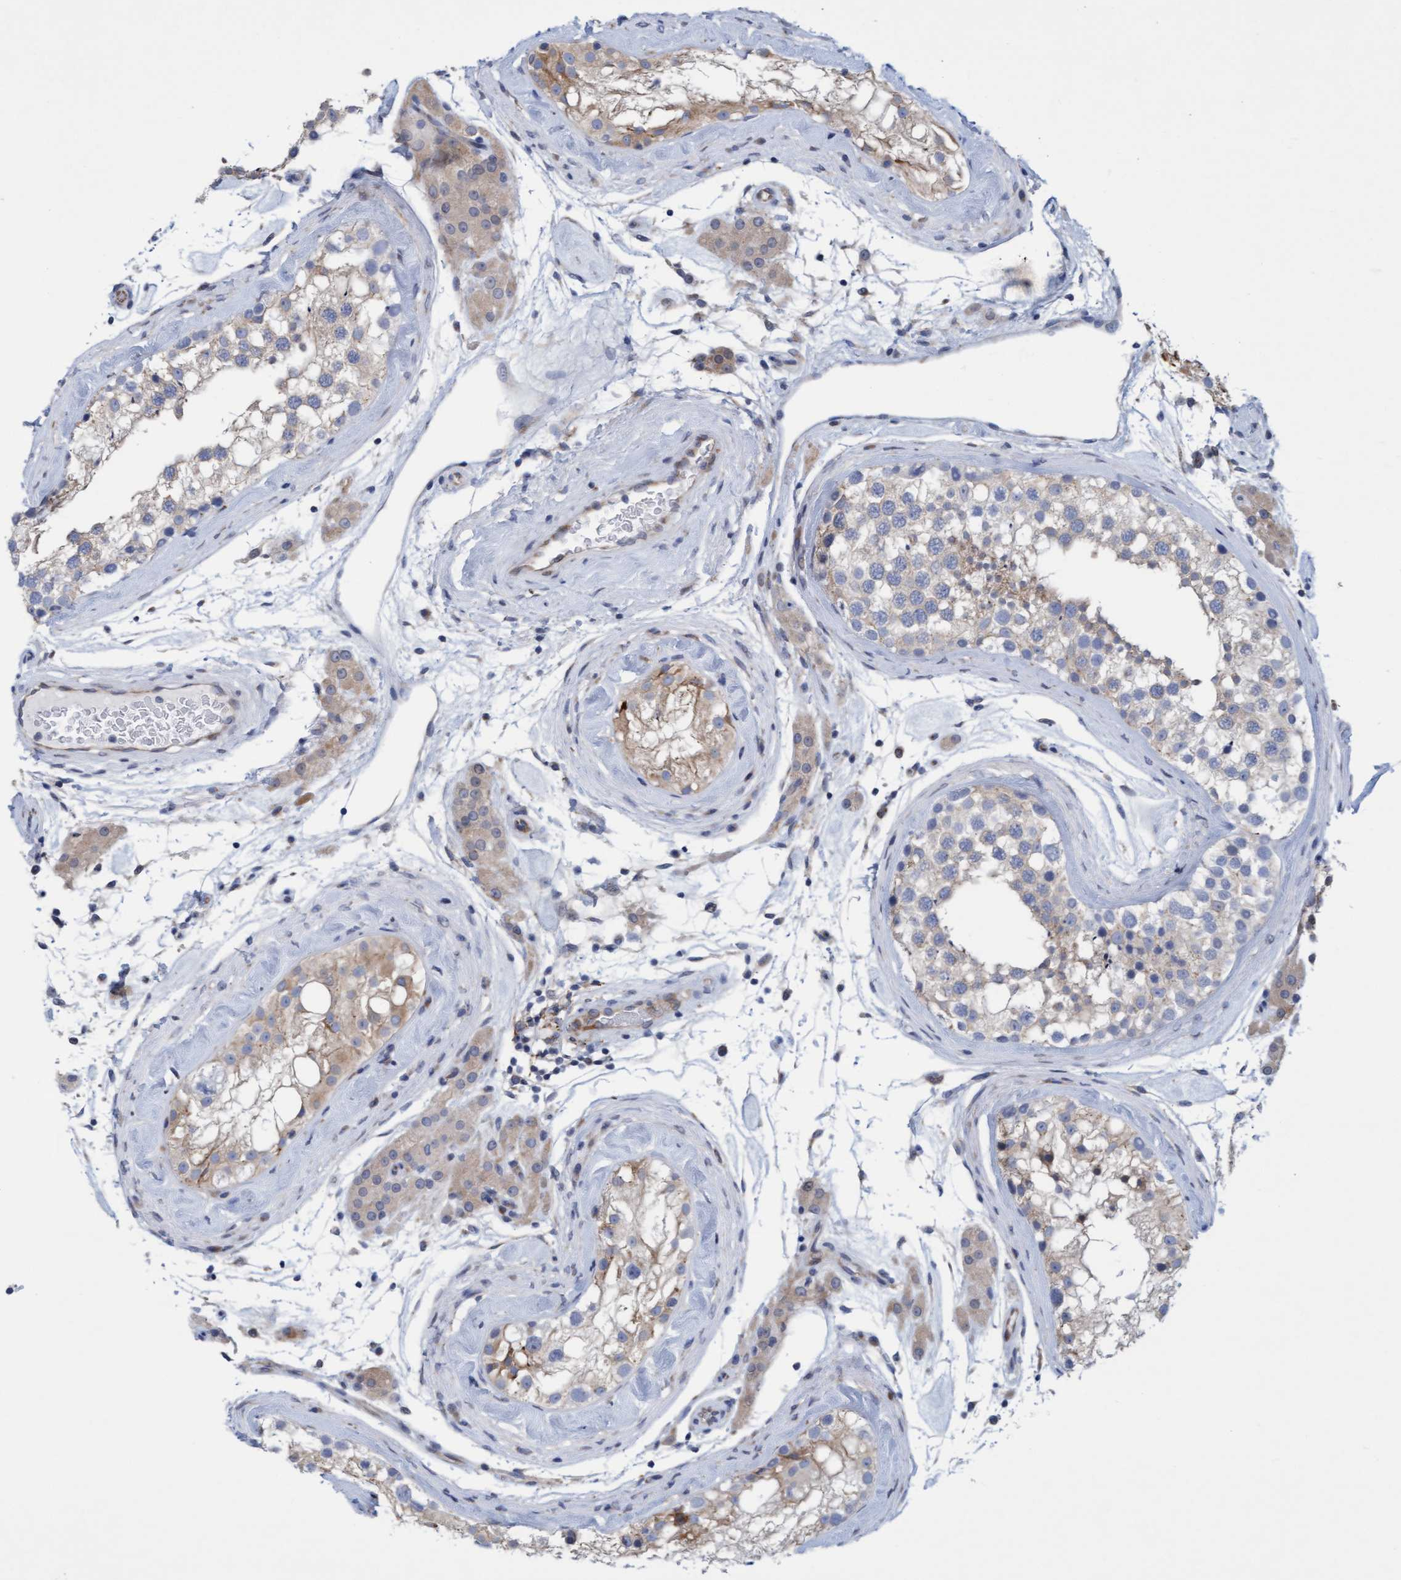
{"staining": {"intensity": "weak", "quantity": "<25%", "location": "cytoplasmic/membranous"}, "tissue": "testis", "cell_type": "Cells in seminiferous ducts", "image_type": "normal", "snomed": [{"axis": "morphology", "description": "Normal tissue, NOS"}, {"axis": "topography", "description": "Testis"}], "caption": "The image exhibits no significant expression in cells in seminiferous ducts of testis.", "gene": "SLC28A3", "patient": {"sex": "male", "age": 46}}